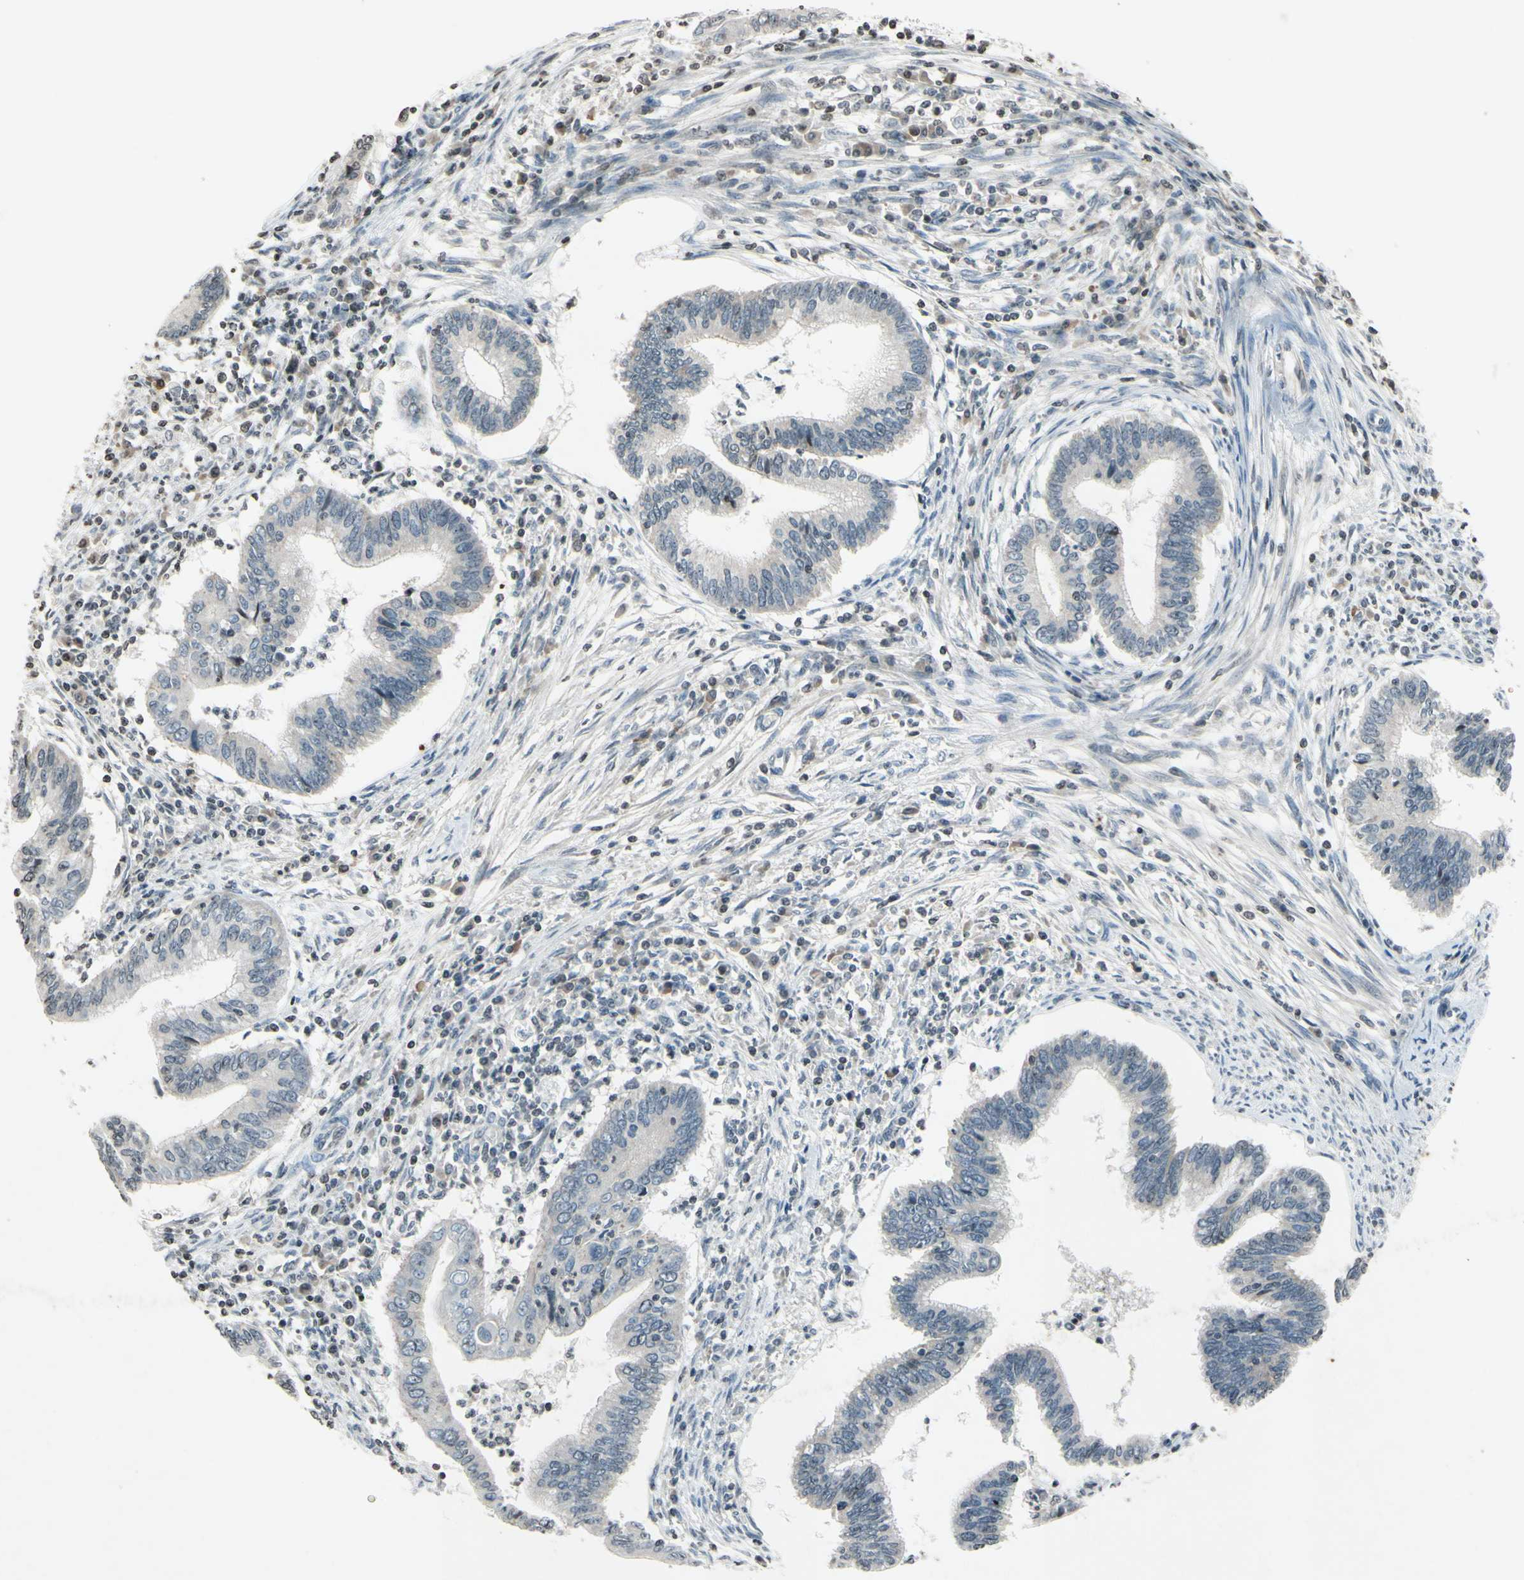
{"staining": {"intensity": "weak", "quantity": ">75%", "location": "cytoplasmic/membranous"}, "tissue": "cervical cancer", "cell_type": "Tumor cells", "image_type": "cancer", "snomed": [{"axis": "morphology", "description": "Adenocarcinoma, NOS"}, {"axis": "topography", "description": "Cervix"}], "caption": "Cervical adenocarcinoma tissue shows weak cytoplasmic/membranous staining in about >75% of tumor cells The staining is performed using DAB brown chromogen to label protein expression. The nuclei are counter-stained blue using hematoxylin.", "gene": "CLDN11", "patient": {"sex": "female", "age": 36}}